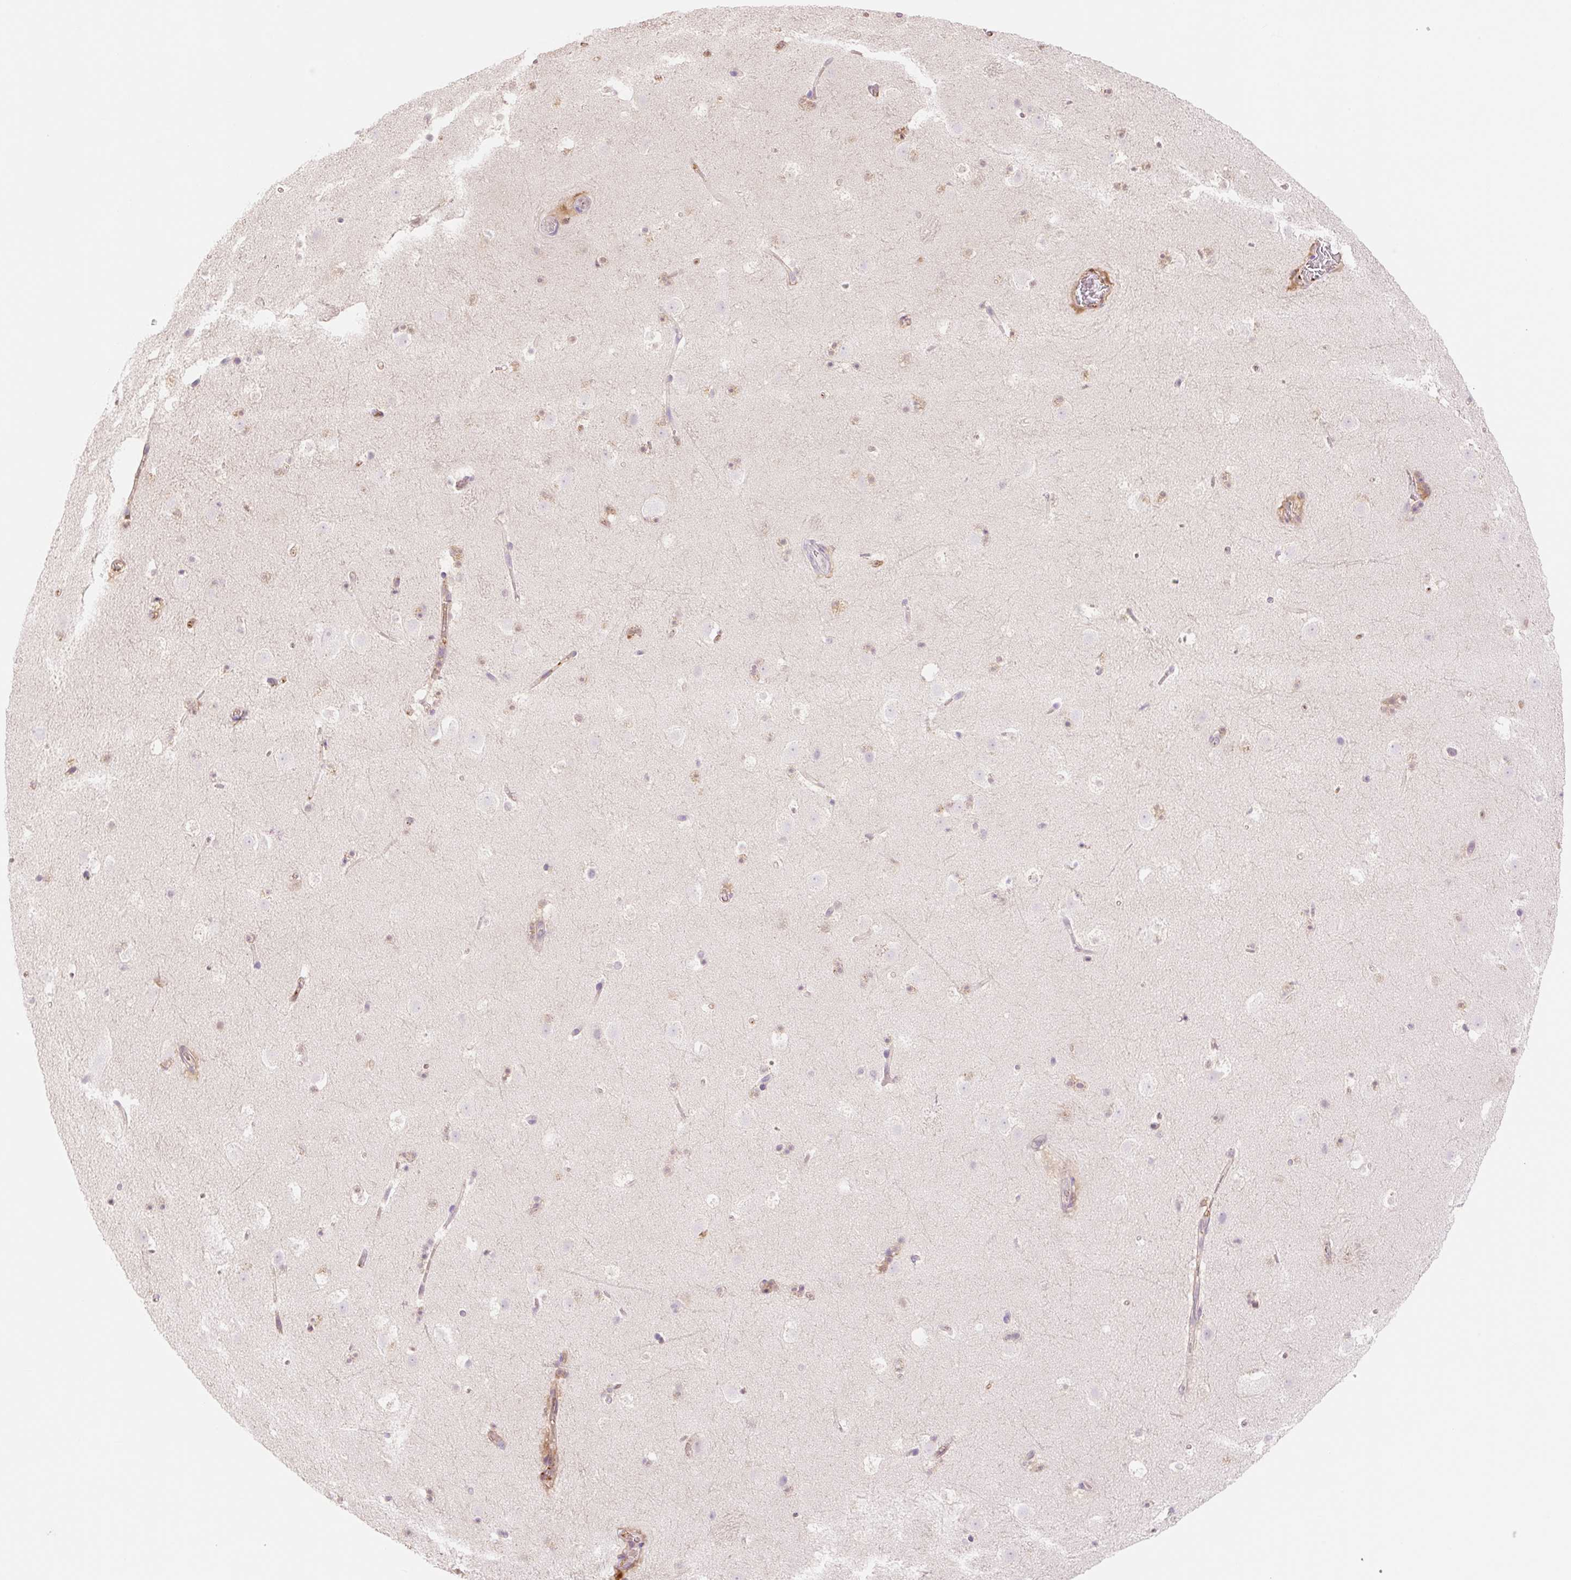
{"staining": {"intensity": "weak", "quantity": "<25%", "location": "cytoplasmic/membranous,nuclear"}, "tissue": "caudate", "cell_type": "Glial cells", "image_type": "normal", "snomed": [{"axis": "morphology", "description": "Normal tissue, NOS"}, {"axis": "topography", "description": "Lateral ventricle wall"}], "caption": "Glial cells are negative for protein expression in benign human caudate. The staining is performed using DAB brown chromogen with nuclei counter-stained in using hematoxylin.", "gene": "HEBP1", "patient": {"sex": "male", "age": 37}}